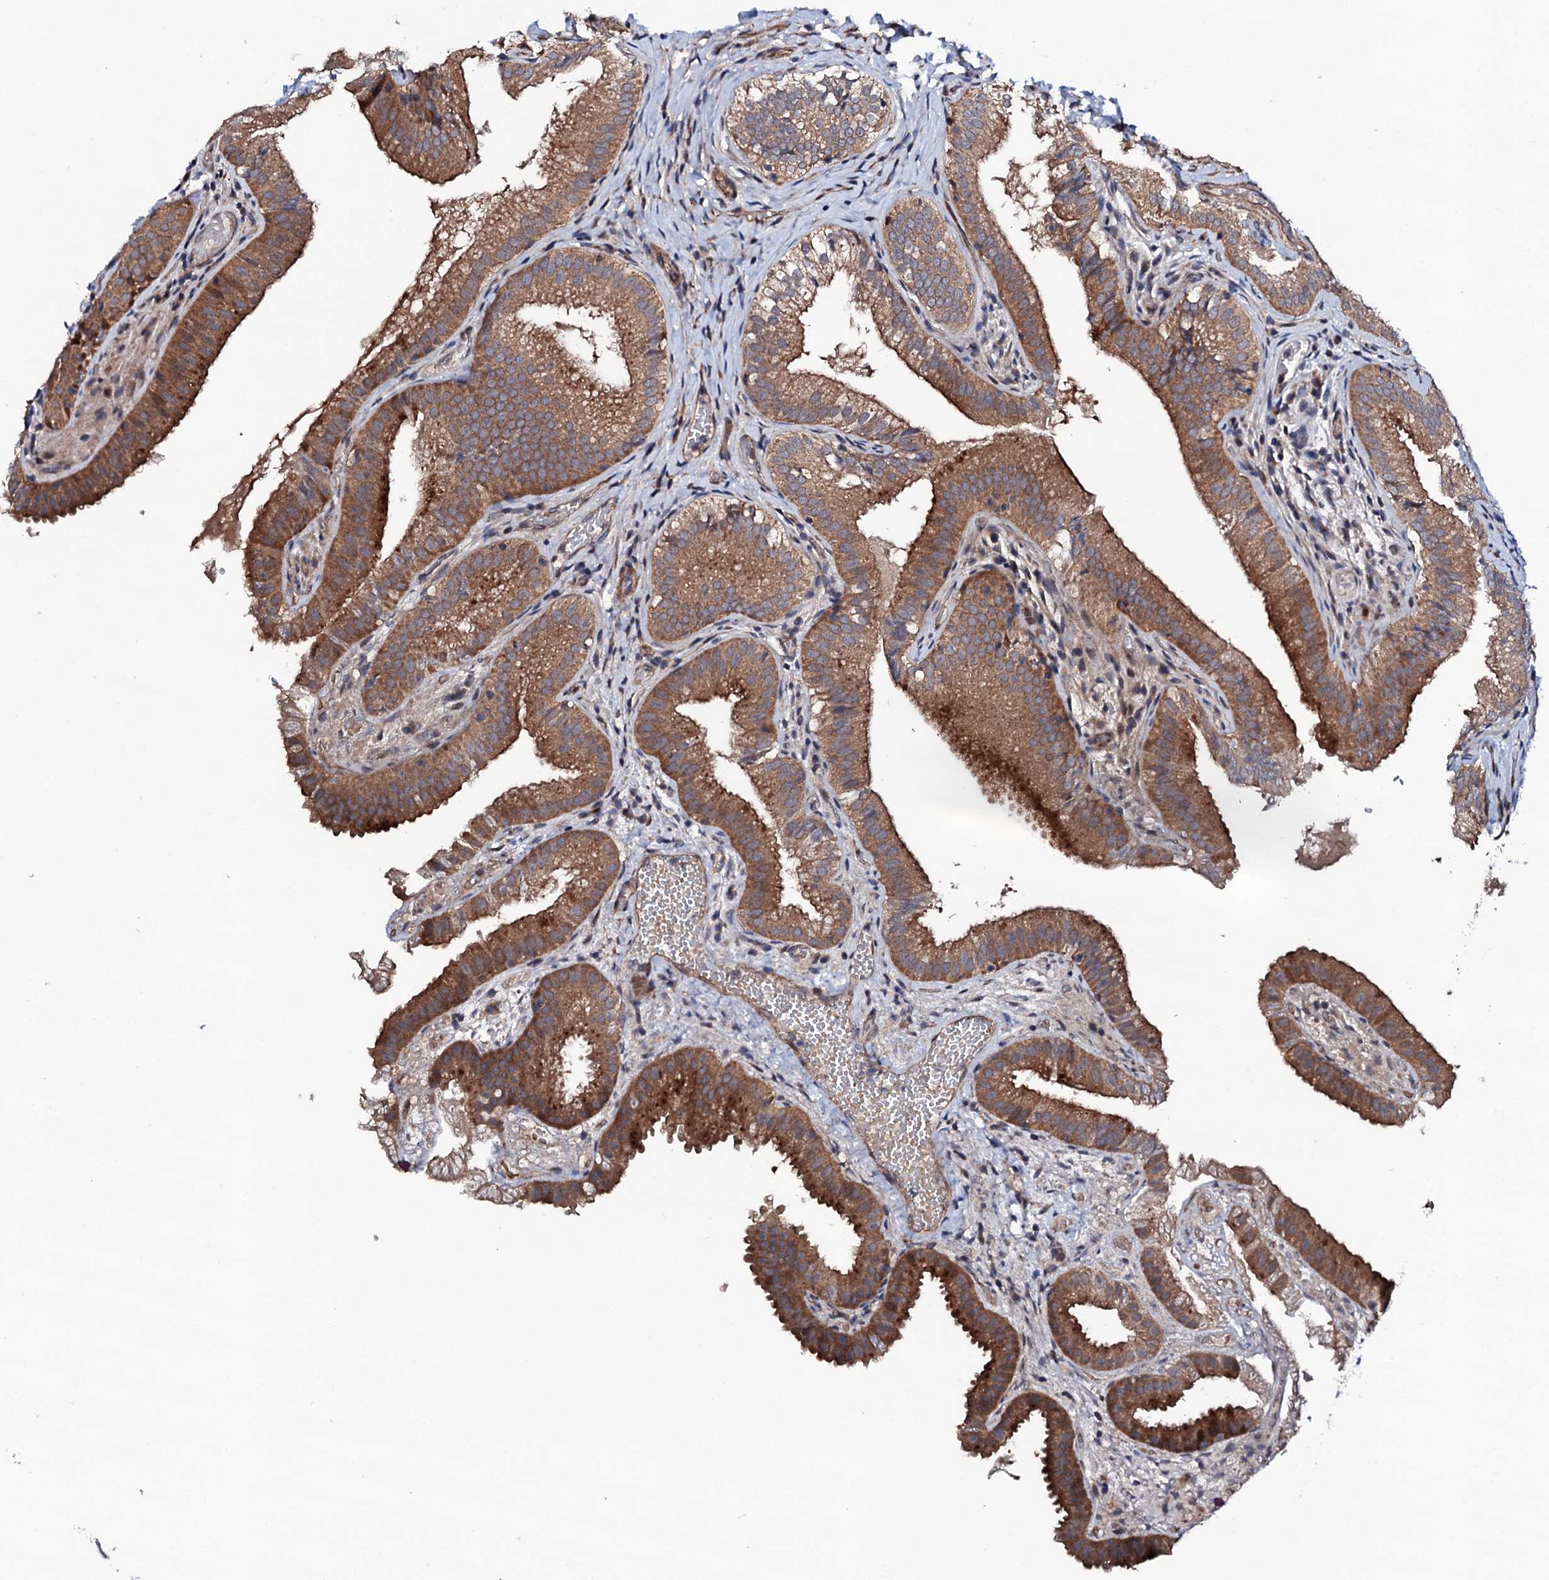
{"staining": {"intensity": "moderate", "quantity": ">75%", "location": "cytoplasmic/membranous"}, "tissue": "gallbladder", "cell_type": "Glandular cells", "image_type": "normal", "snomed": [{"axis": "morphology", "description": "Normal tissue, NOS"}, {"axis": "topography", "description": "Gallbladder"}], "caption": "Gallbladder stained for a protein (brown) demonstrates moderate cytoplasmic/membranous positive expression in approximately >75% of glandular cells.", "gene": "CIAO2A", "patient": {"sex": "female", "age": 30}}